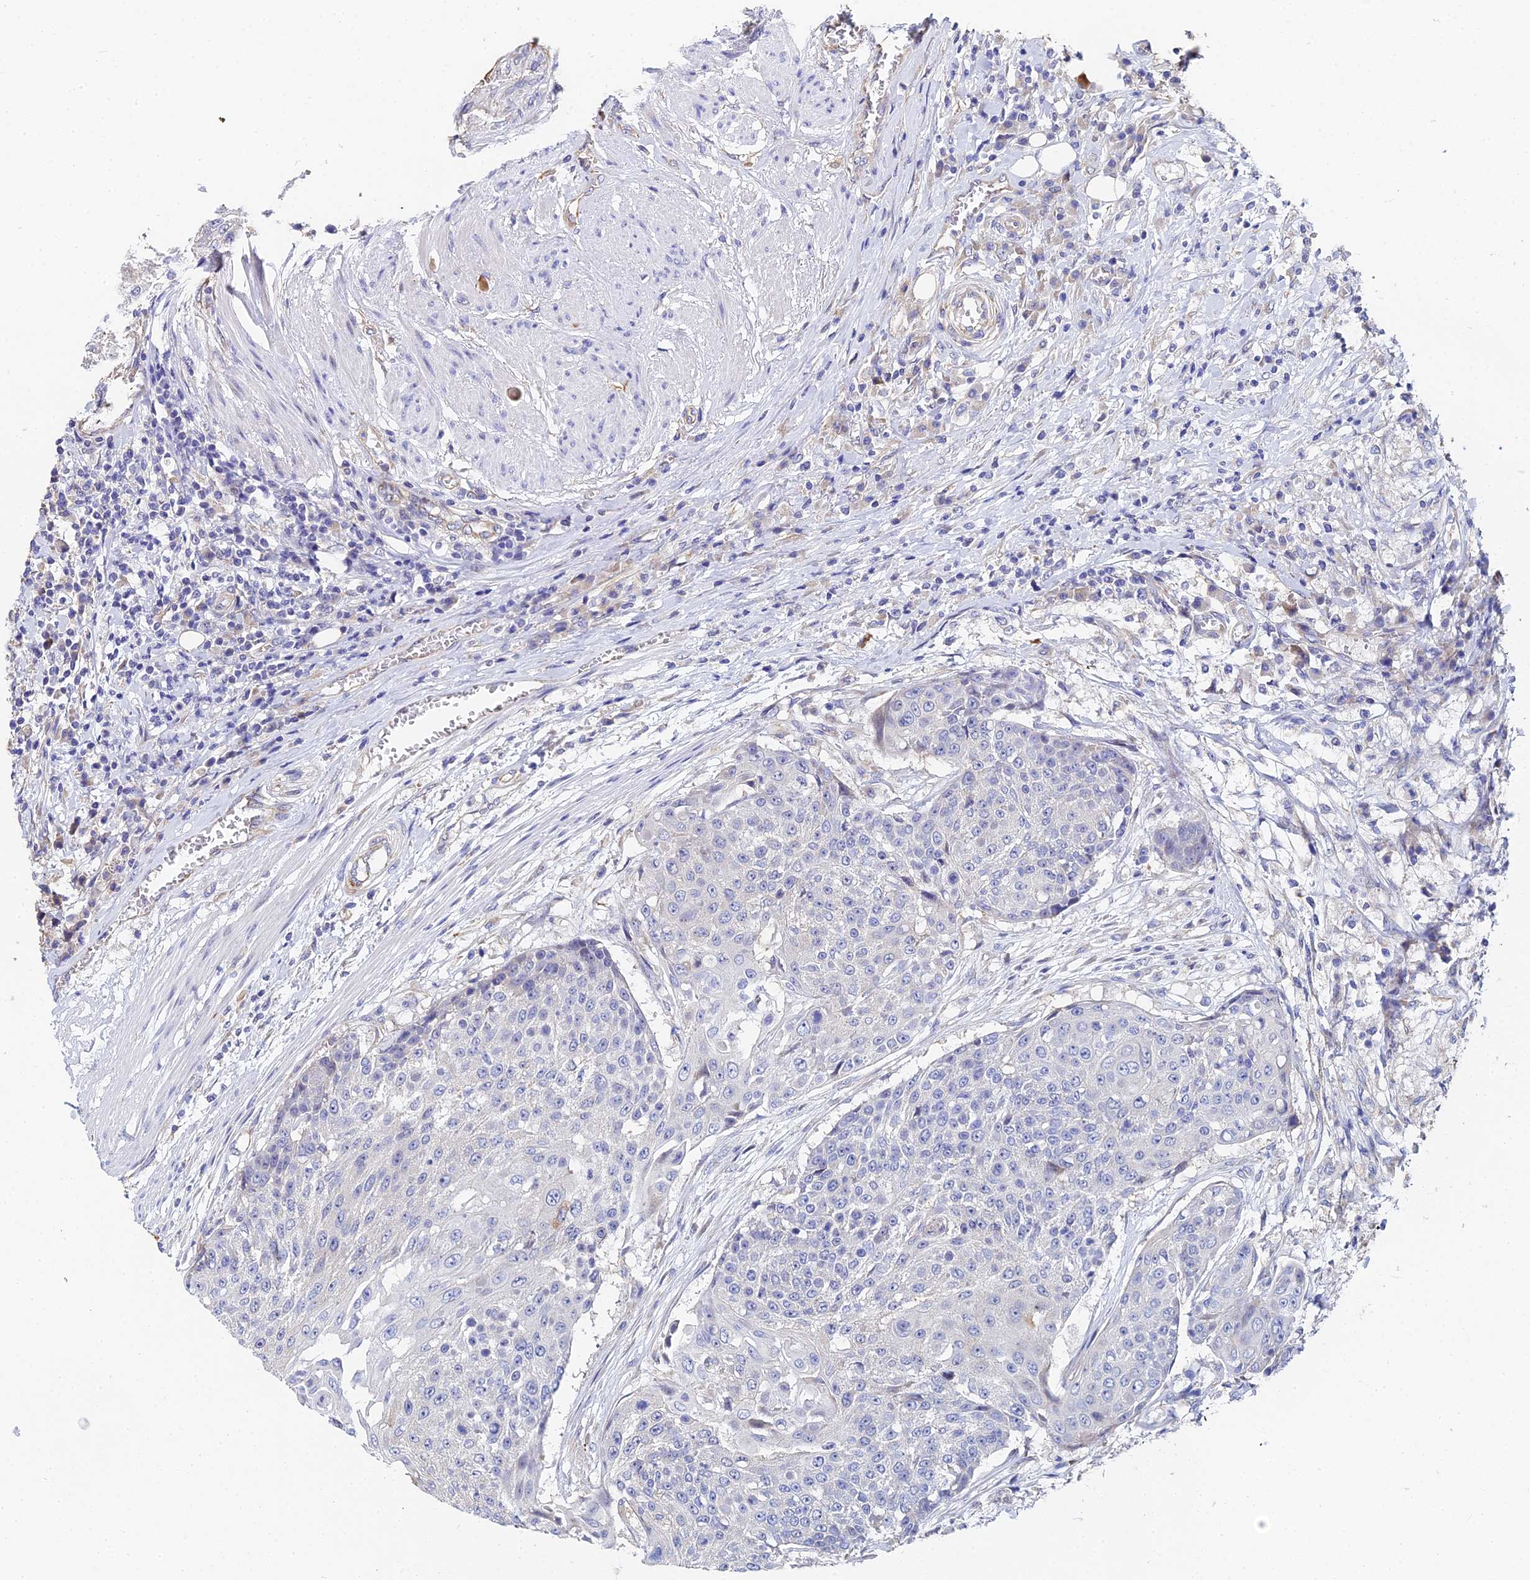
{"staining": {"intensity": "negative", "quantity": "none", "location": "none"}, "tissue": "urothelial cancer", "cell_type": "Tumor cells", "image_type": "cancer", "snomed": [{"axis": "morphology", "description": "Urothelial carcinoma, High grade"}, {"axis": "topography", "description": "Urinary bladder"}], "caption": "This photomicrograph is of urothelial carcinoma (high-grade) stained with IHC to label a protein in brown with the nuclei are counter-stained blue. There is no expression in tumor cells. (DAB (3,3'-diaminobenzidine) IHC with hematoxylin counter stain).", "gene": "ENSG00000268674", "patient": {"sex": "female", "age": 63}}